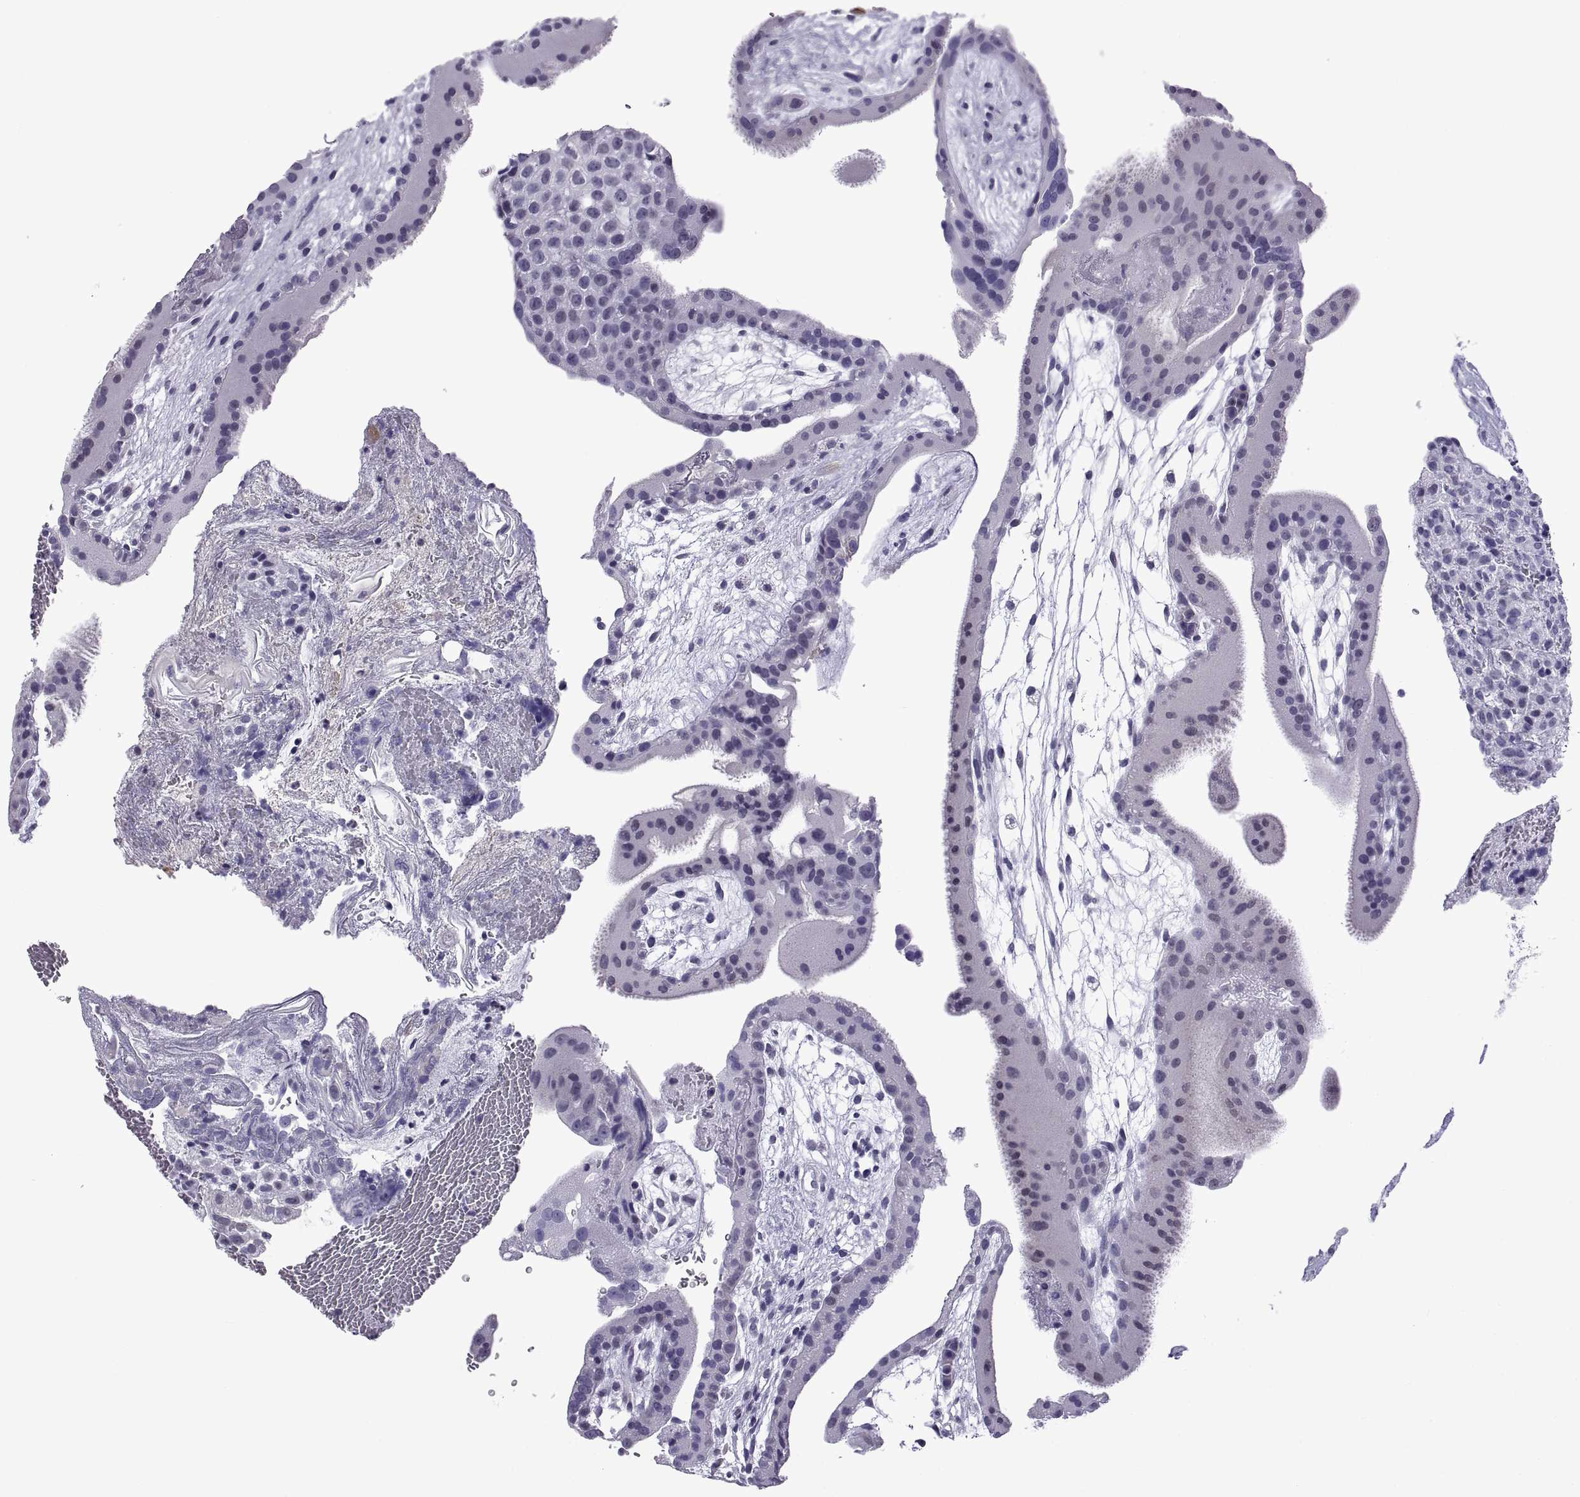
{"staining": {"intensity": "negative", "quantity": "none", "location": "none"}, "tissue": "placenta", "cell_type": "Decidual cells", "image_type": "normal", "snomed": [{"axis": "morphology", "description": "Normal tissue, NOS"}, {"axis": "topography", "description": "Placenta"}], "caption": "Immunohistochemical staining of normal placenta demonstrates no significant positivity in decidual cells.", "gene": "C3orf22", "patient": {"sex": "female", "age": 19}}